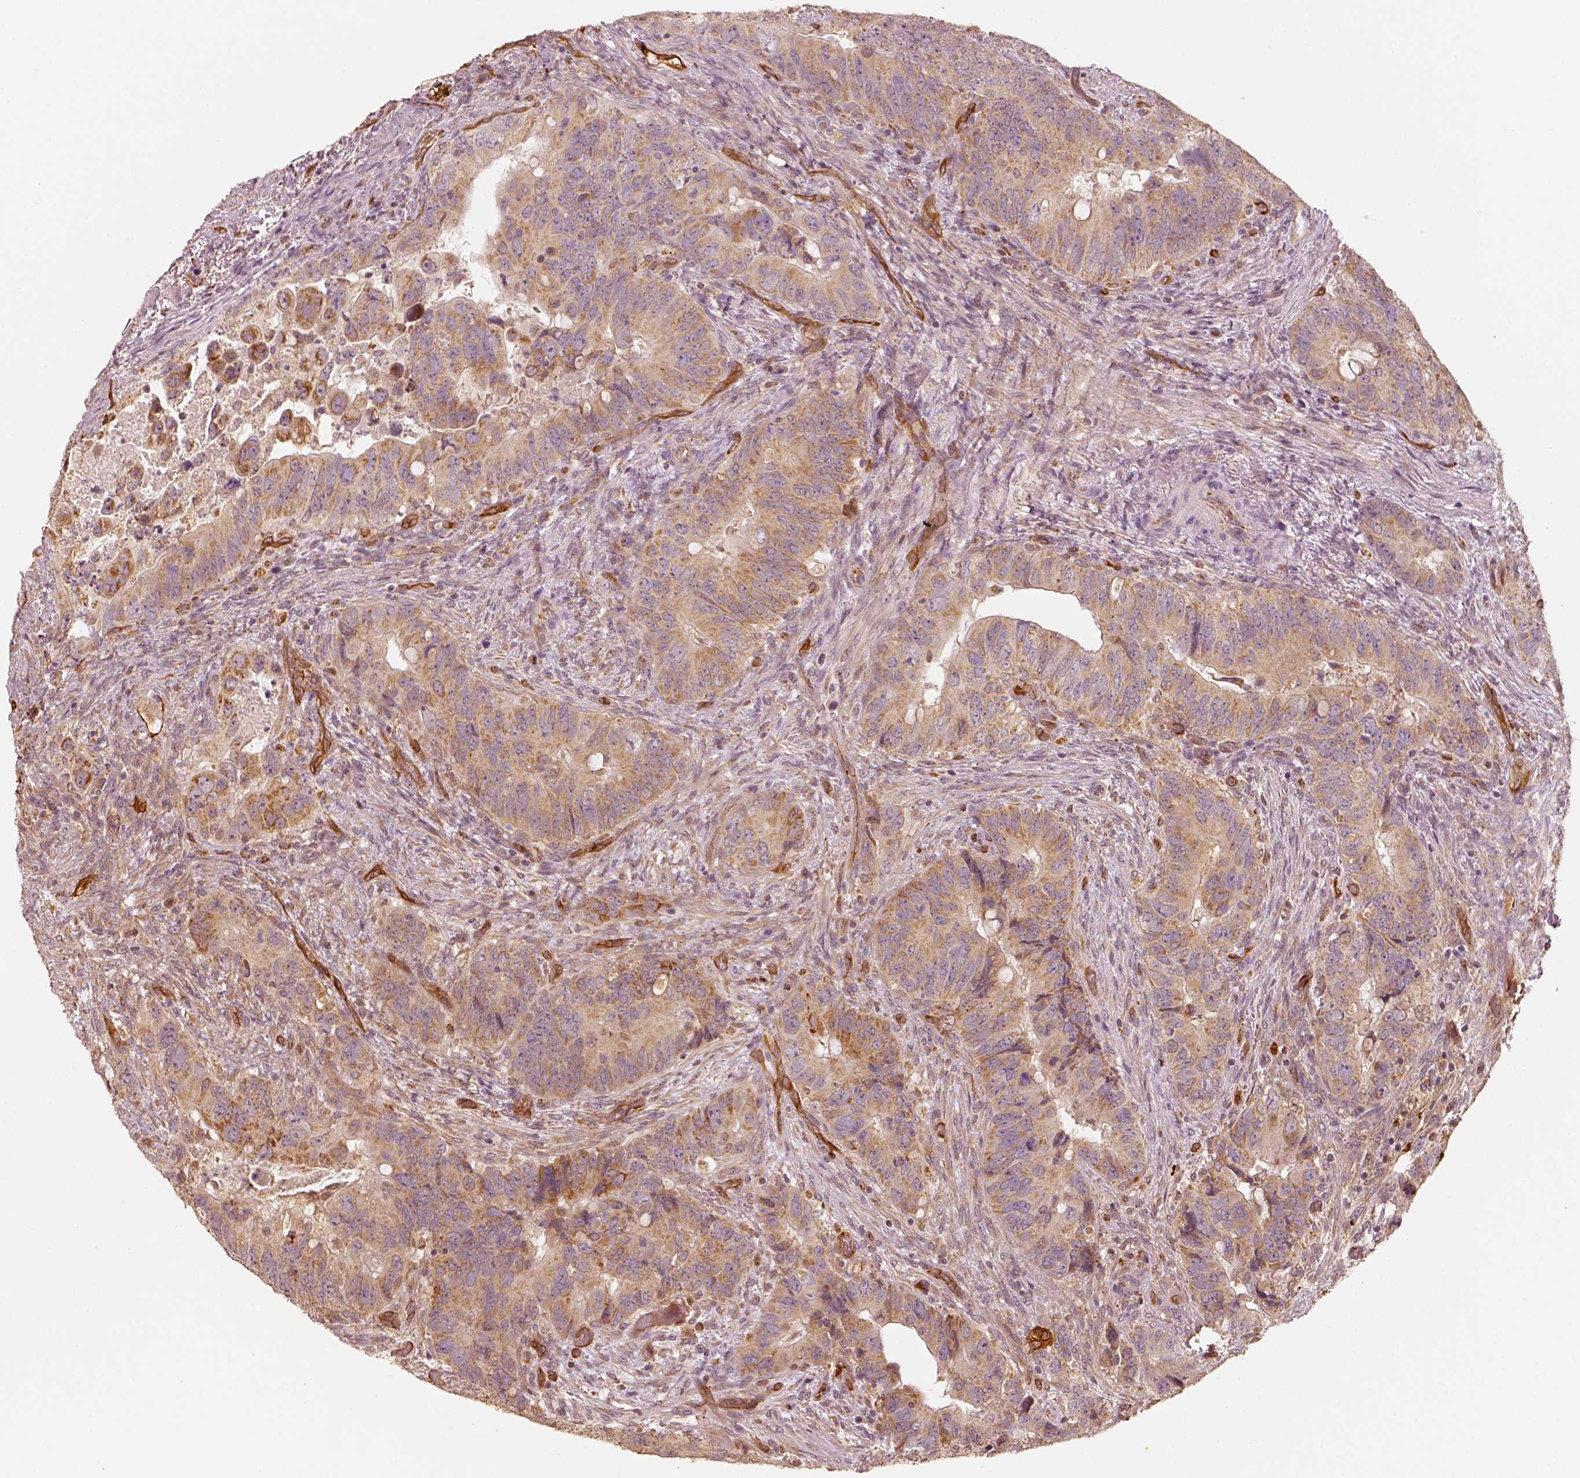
{"staining": {"intensity": "moderate", "quantity": ">75%", "location": "cytoplasmic/membranous"}, "tissue": "colorectal cancer", "cell_type": "Tumor cells", "image_type": "cancer", "snomed": [{"axis": "morphology", "description": "Adenocarcinoma, NOS"}, {"axis": "topography", "description": "Rectum"}], "caption": "A medium amount of moderate cytoplasmic/membranous positivity is identified in approximately >75% of tumor cells in colorectal cancer tissue.", "gene": "FSCN1", "patient": {"sex": "male", "age": 78}}